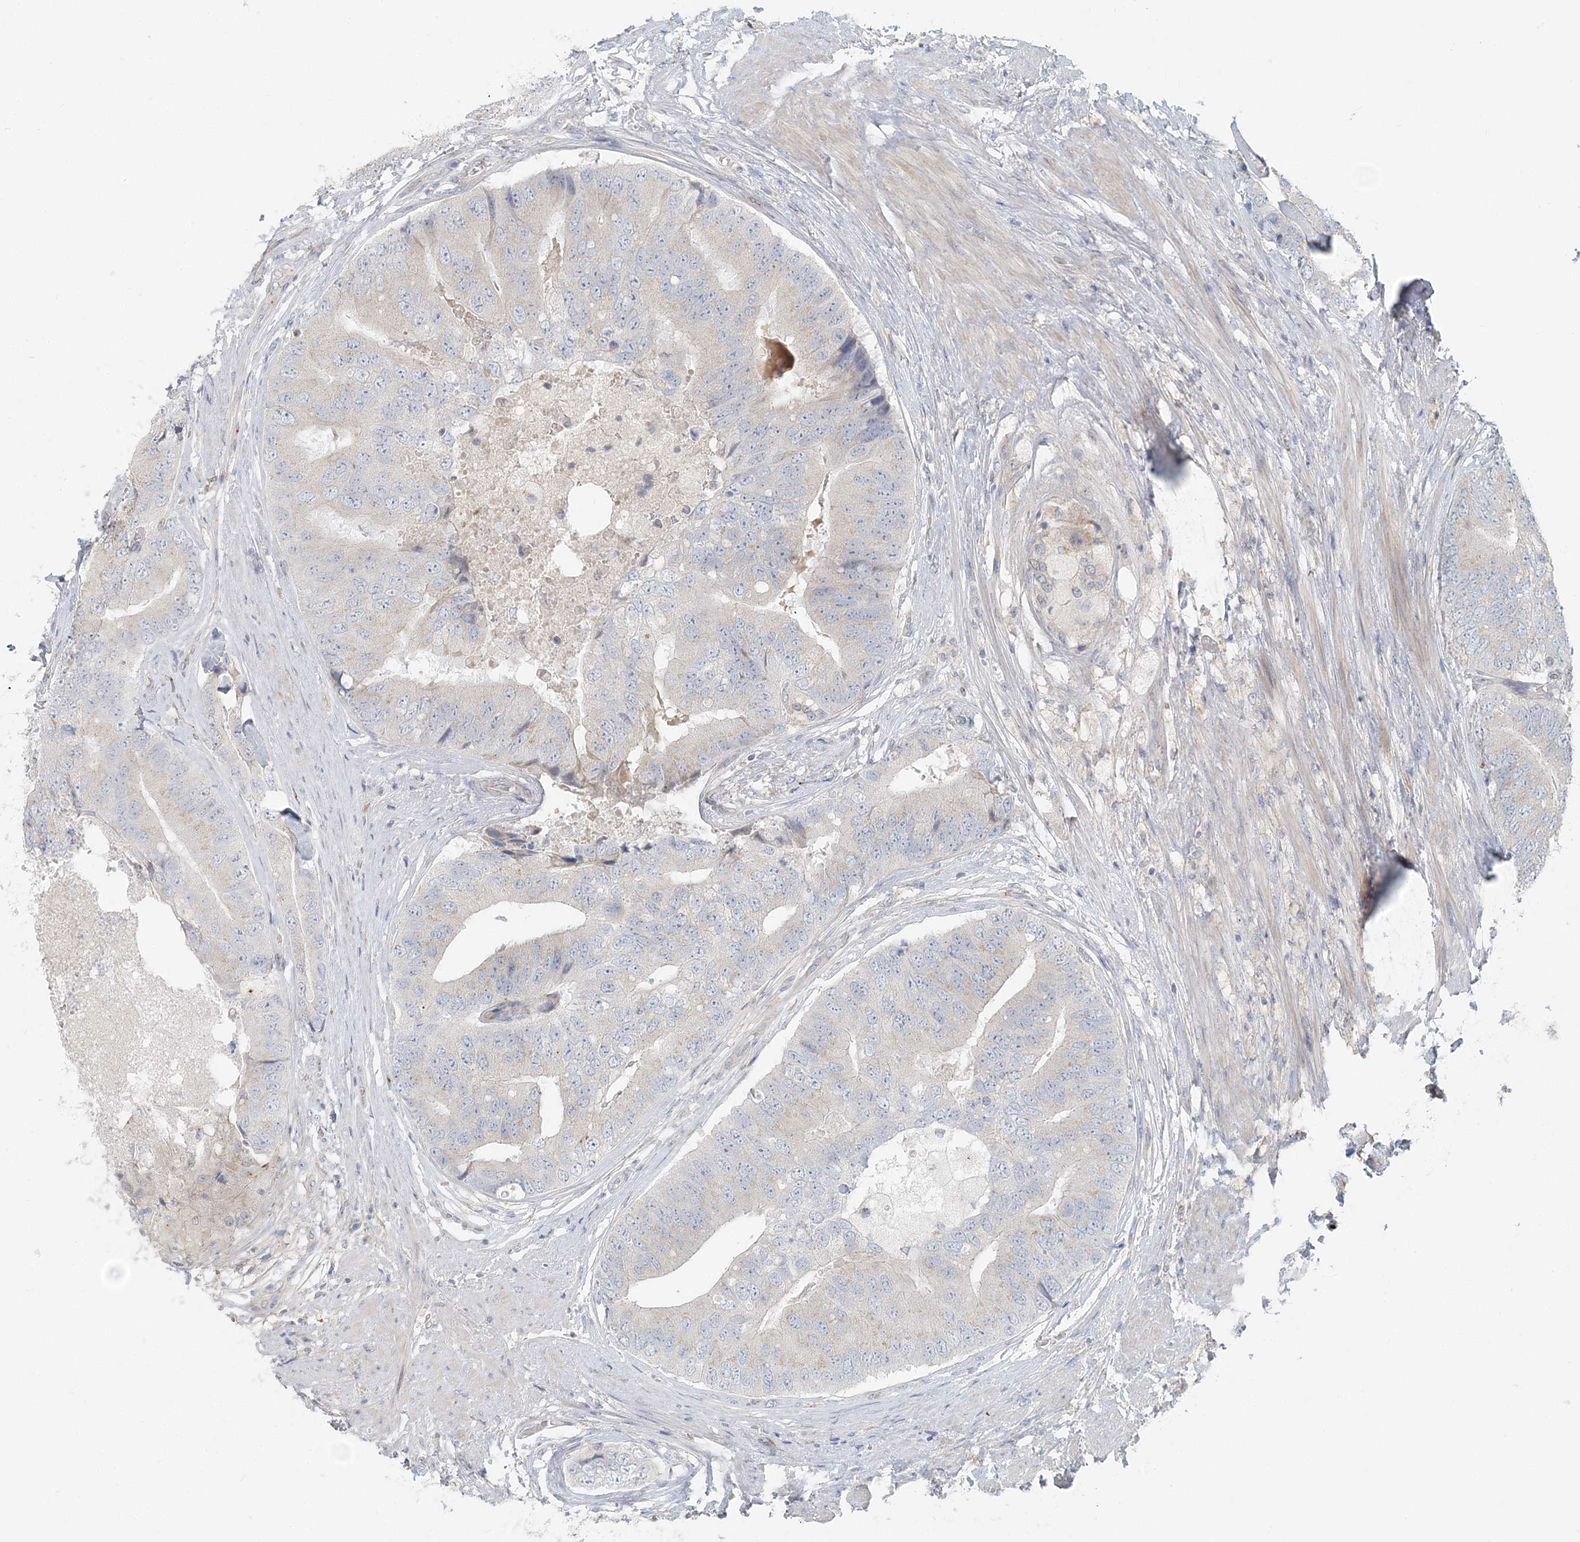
{"staining": {"intensity": "negative", "quantity": "none", "location": "none"}, "tissue": "prostate cancer", "cell_type": "Tumor cells", "image_type": "cancer", "snomed": [{"axis": "morphology", "description": "Adenocarcinoma, High grade"}, {"axis": "topography", "description": "Prostate"}], "caption": "Immunohistochemistry of prostate cancer (high-grade adenocarcinoma) shows no staining in tumor cells.", "gene": "NAA11", "patient": {"sex": "male", "age": 70}}